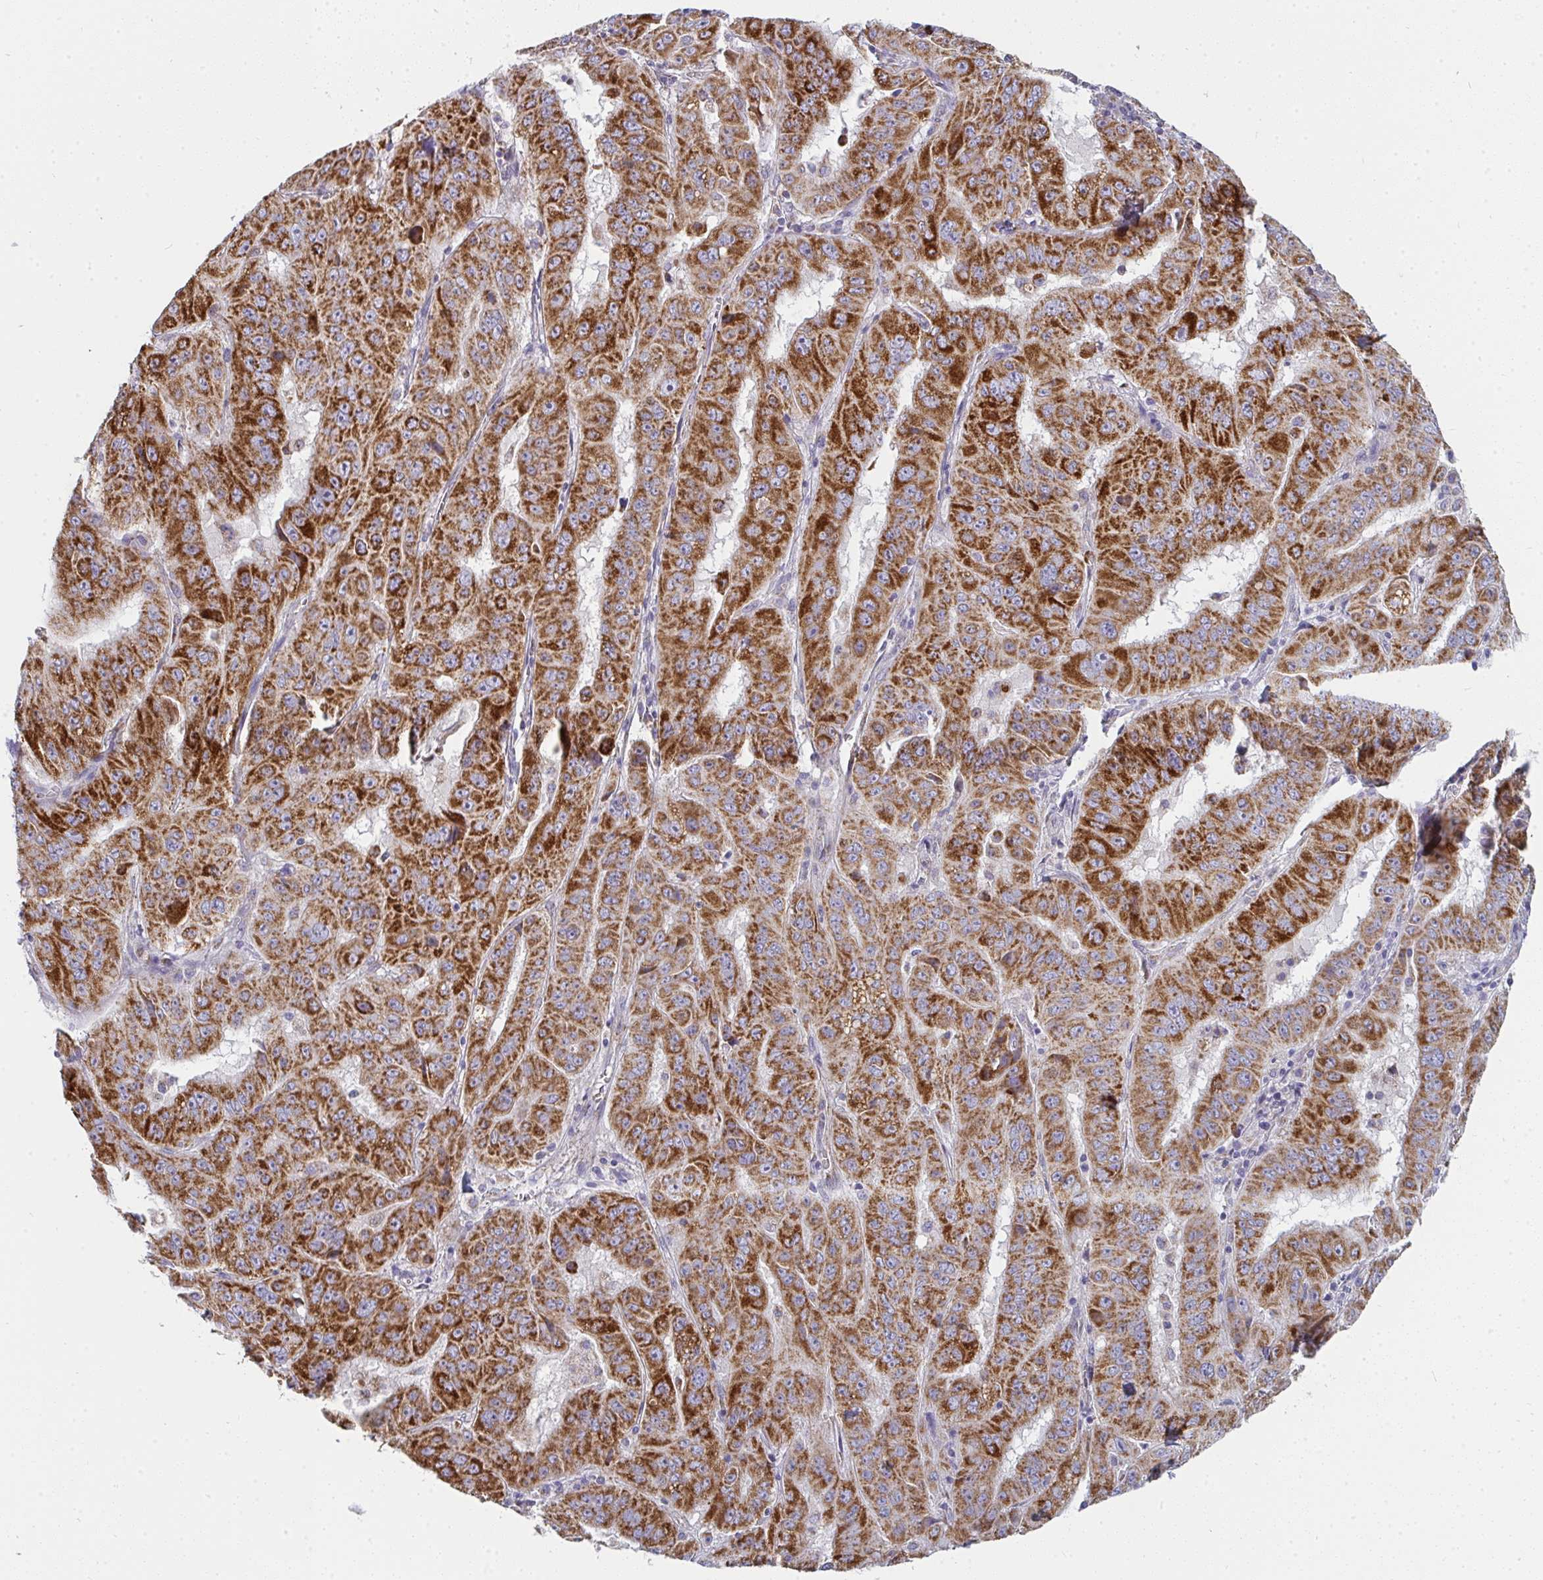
{"staining": {"intensity": "strong", "quantity": ">75%", "location": "cytoplasmic/membranous"}, "tissue": "pancreatic cancer", "cell_type": "Tumor cells", "image_type": "cancer", "snomed": [{"axis": "morphology", "description": "Adenocarcinoma, NOS"}, {"axis": "topography", "description": "Pancreas"}], "caption": "Pancreatic cancer stained for a protein (brown) displays strong cytoplasmic/membranous positive expression in approximately >75% of tumor cells.", "gene": "FAHD1", "patient": {"sex": "male", "age": 63}}